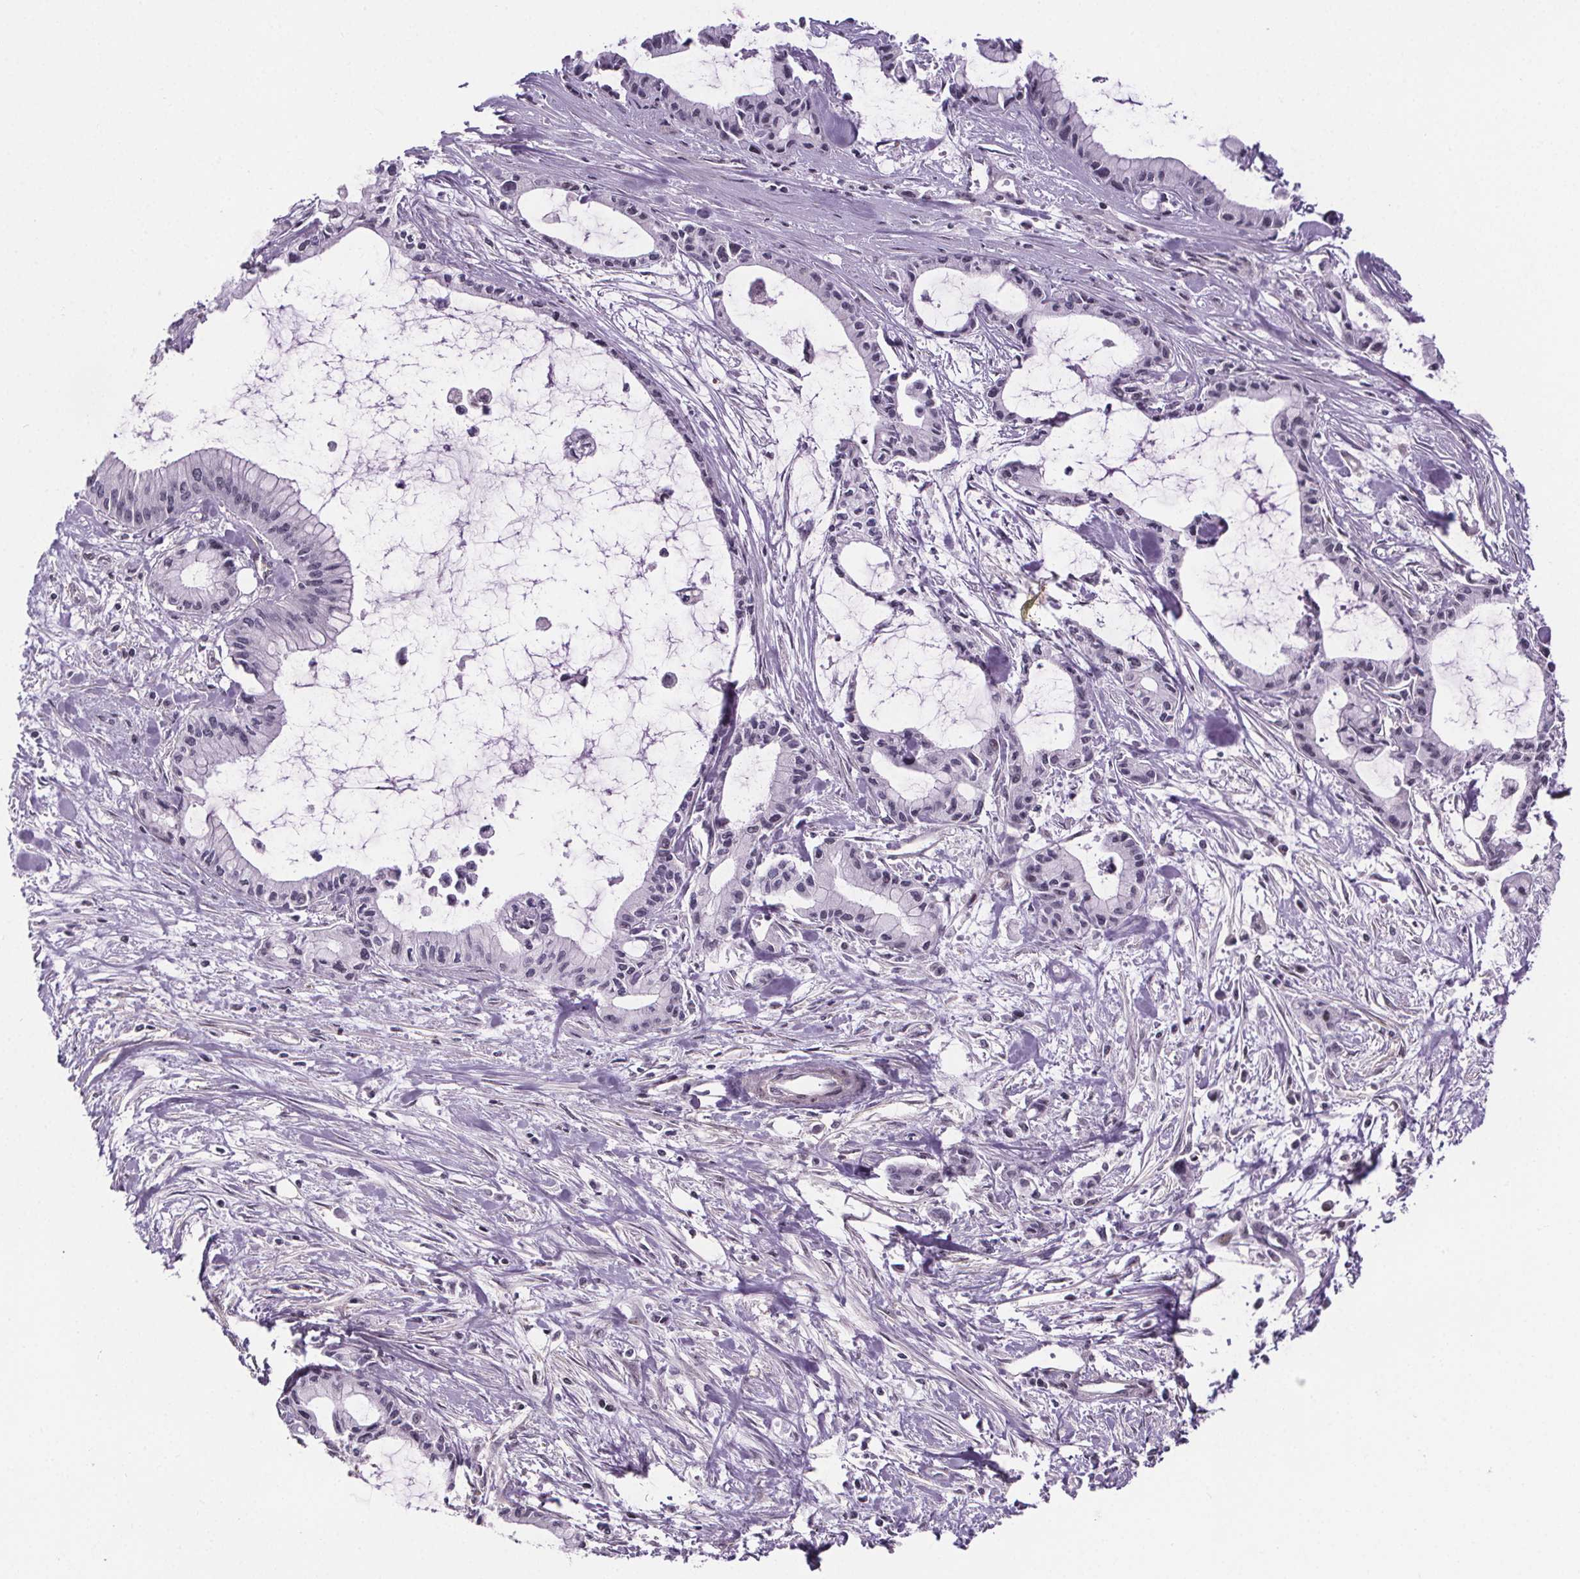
{"staining": {"intensity": "negative", "quantity": "none", "location": "none"}, "tissue": "pancreatic cancer", "cell_type": "Tumor cells", "image_type": "cancer", "snomed": [{"axis": "morphology", "description": "Adenocarcinoma, NOS"}, {"axis": "topography", "description": "Pancreas"}], "caption": "The immunohistochemistry micrograph has no significant expression in tumor cells of pancreatic cancer tissue.", "gene": "TTC12", "patient": {"sex": "male", "age": 48}}